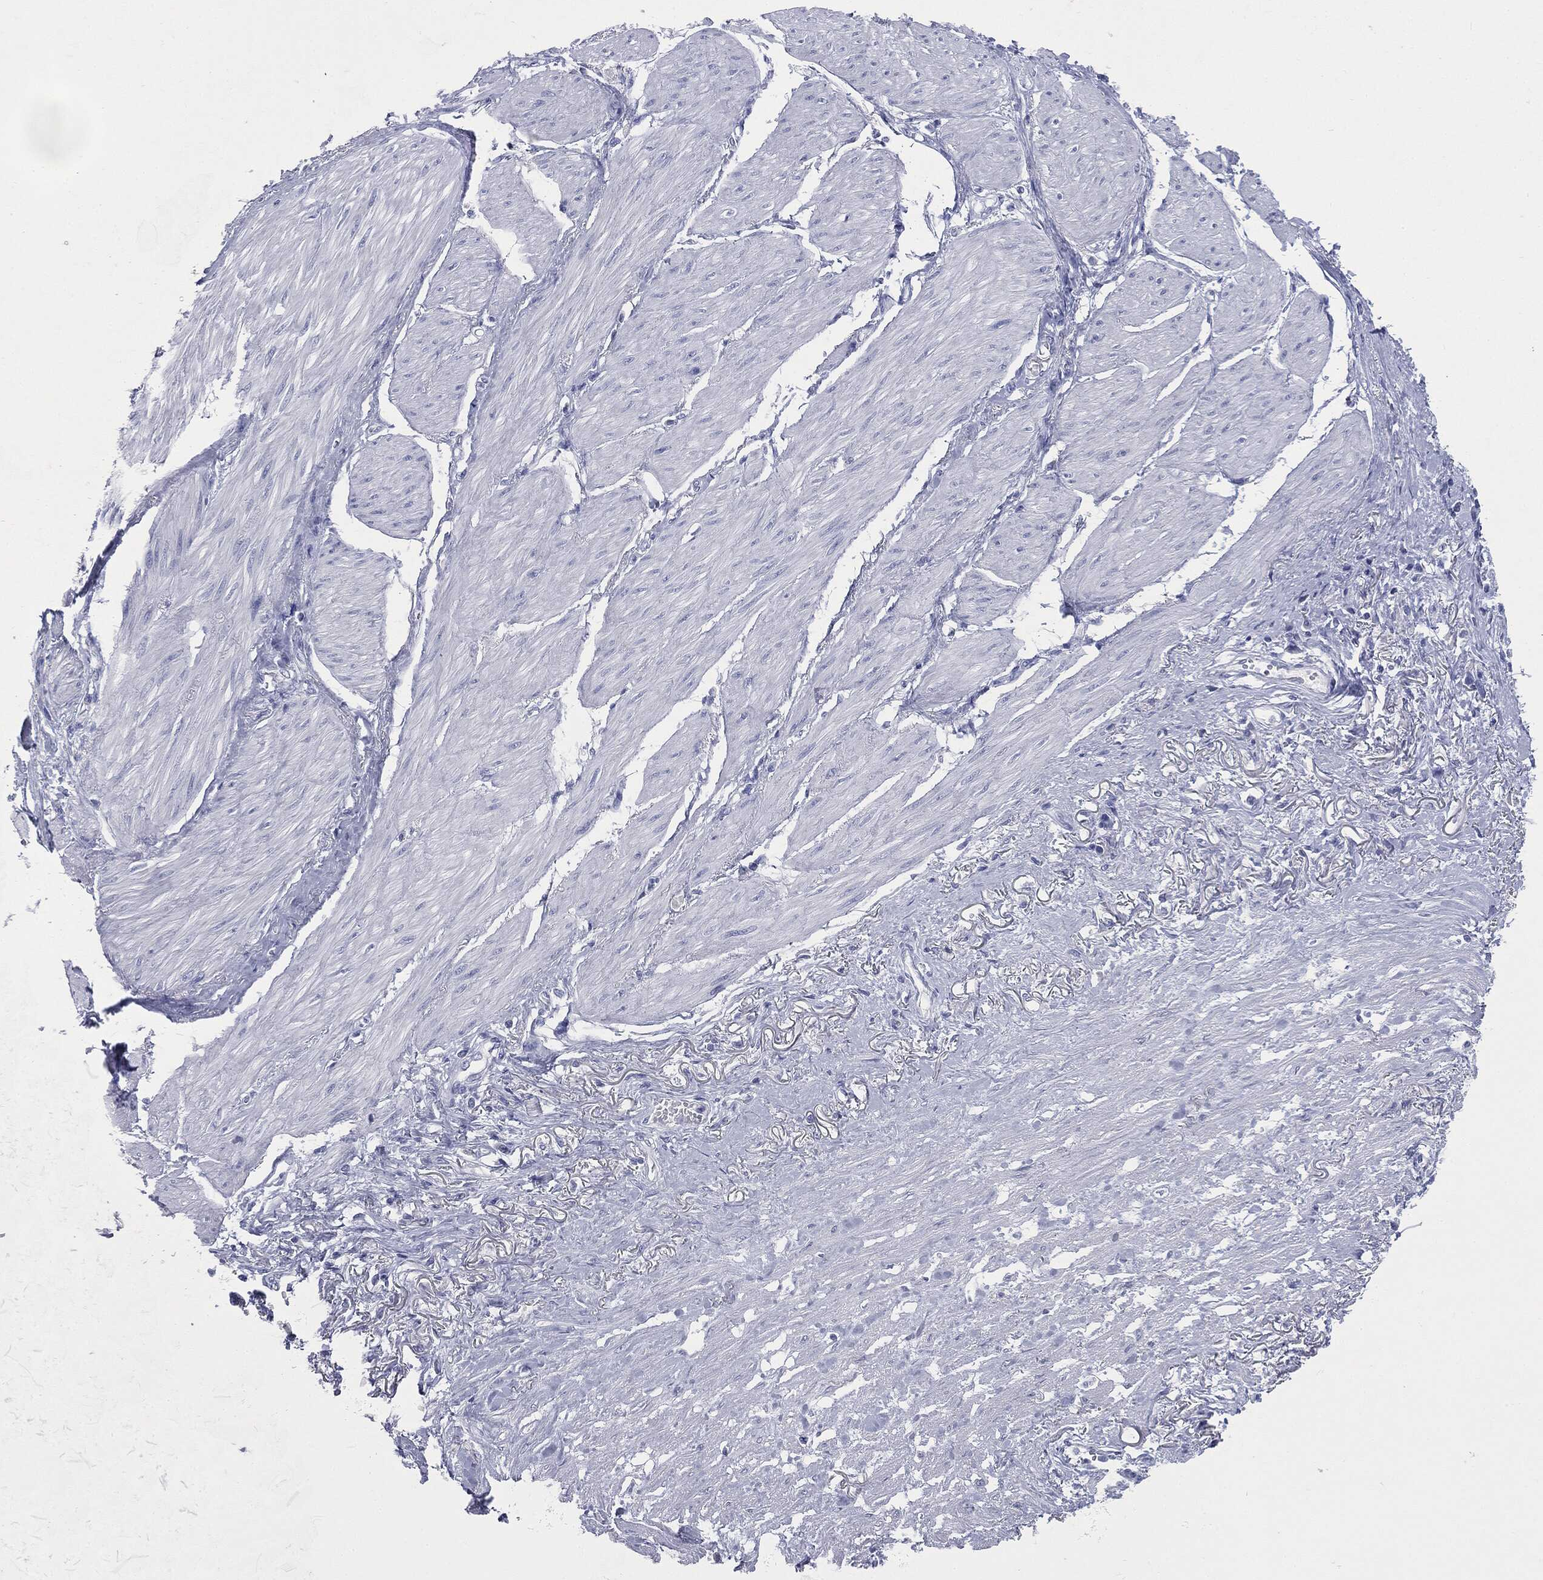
{"staining": {"intensity": "negative", "quantity": "none", "location": "none"}, "tissue": "stomach cancer", "cell_type": "Tumor cells", "image_type": "cancer", "snomed": [{"axis": "morphology", "description": "Adenocarcinoma, NOS"}, {"axis": "topography", "description": "Stomach"}], "caption": "This is a histopathology image of IHC staining of stomach cancer (adenocarcinoma), which shows no positivity in tumor cells. (Stains: DAB (3,3'-diaminobenzidine) immunohistochemistry with hematoxylin counter stain, Microscopy: brightfield microscopy at high magnification).", "gene": "ATP2A1", "patient": {"sex": "female", "age": 81}}